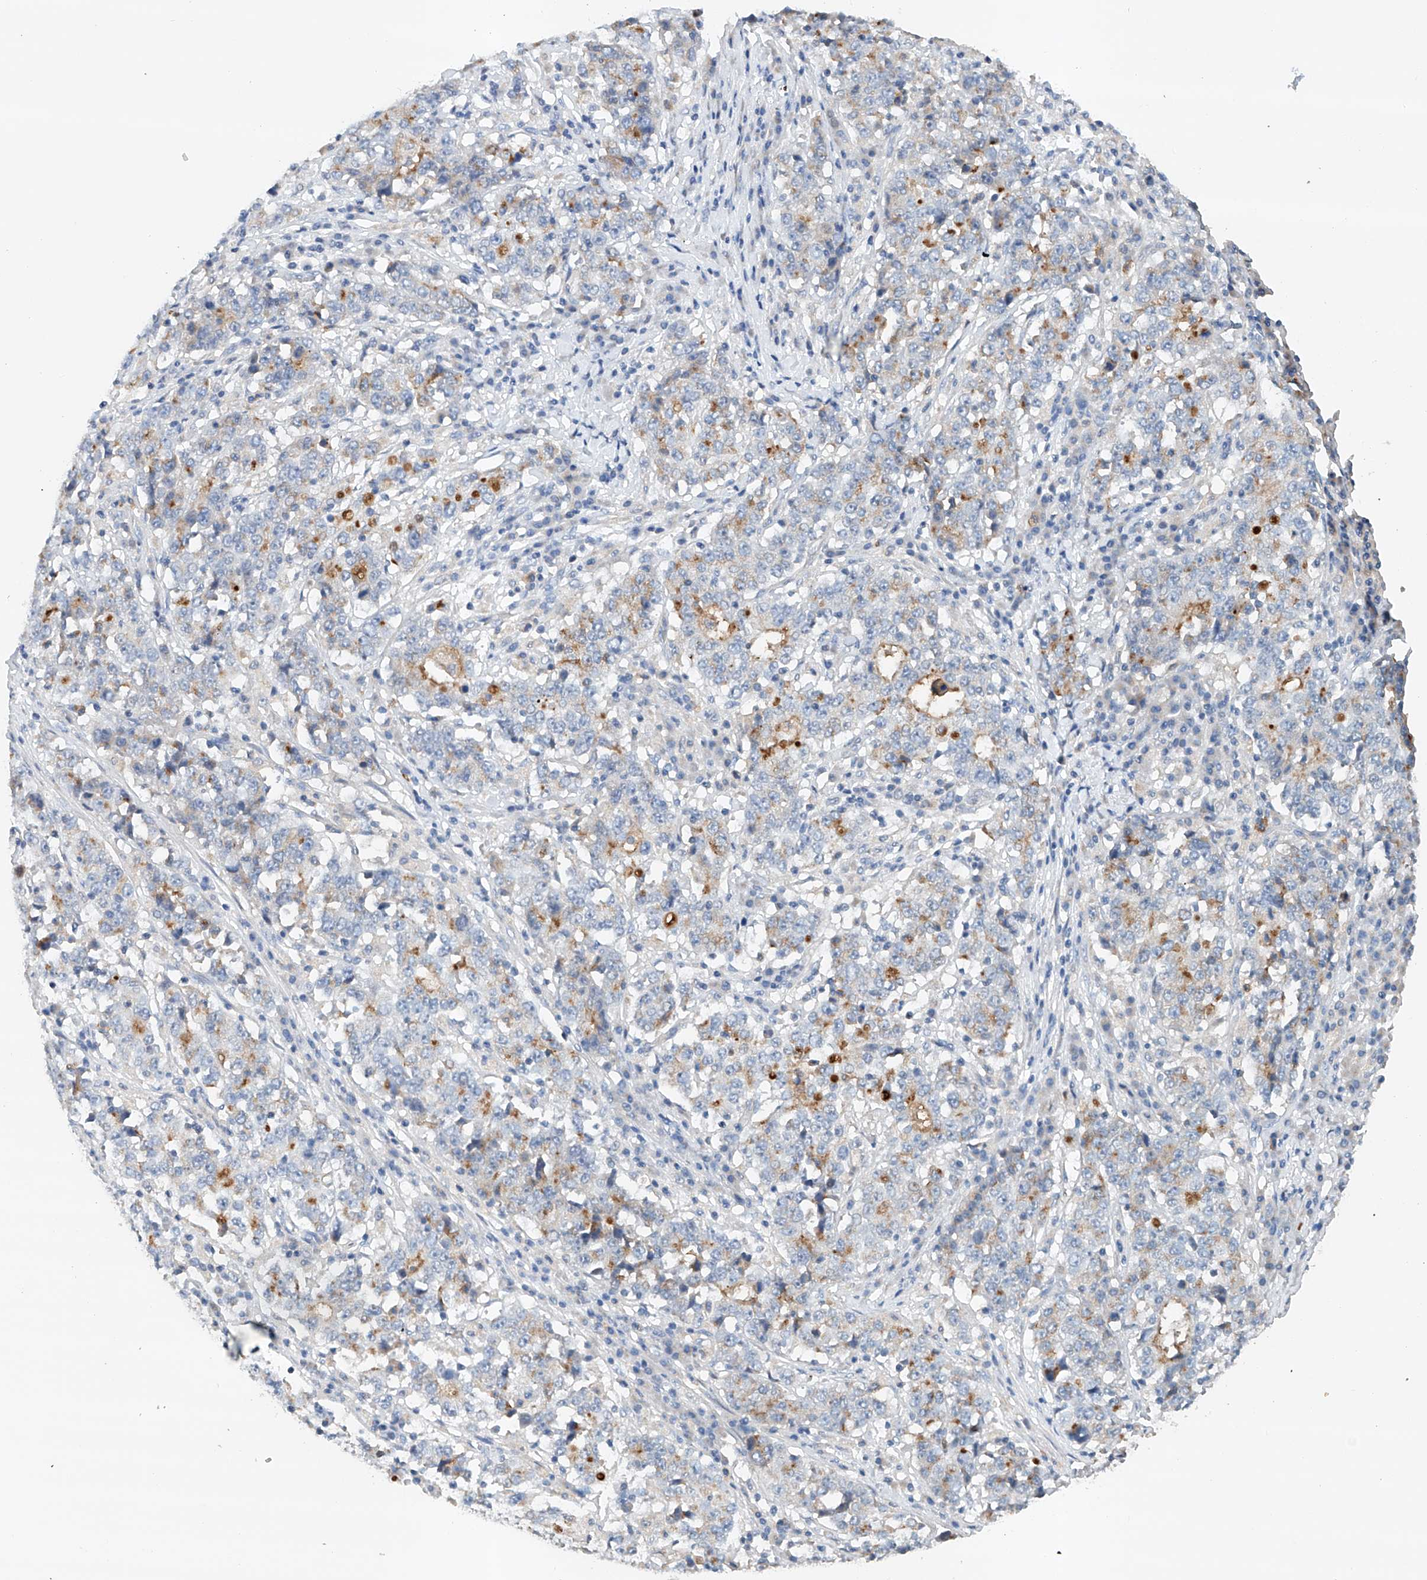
{"staining": {"intensity": "moderate", "quantity": "<25%", "location": "cytoplasmic/membranous"}, "tissue": "stomach cancer", "cell_type": "Tumor cells", "image_type": "cancer", "snomed": [{"axis": "morphology", "description": "Adenocarcinoma, NOS"}, {"axis": "topography", "description": "Stomach"}], "caption": "Immunohistochemical staining of human stomach cancer demonstrates low levels of moderate cytoplasmic/membranous protein expression in approximately <25% of tumor cells.", "gene": "GPC4", "patient": {"sex": "male", "age": 59}}